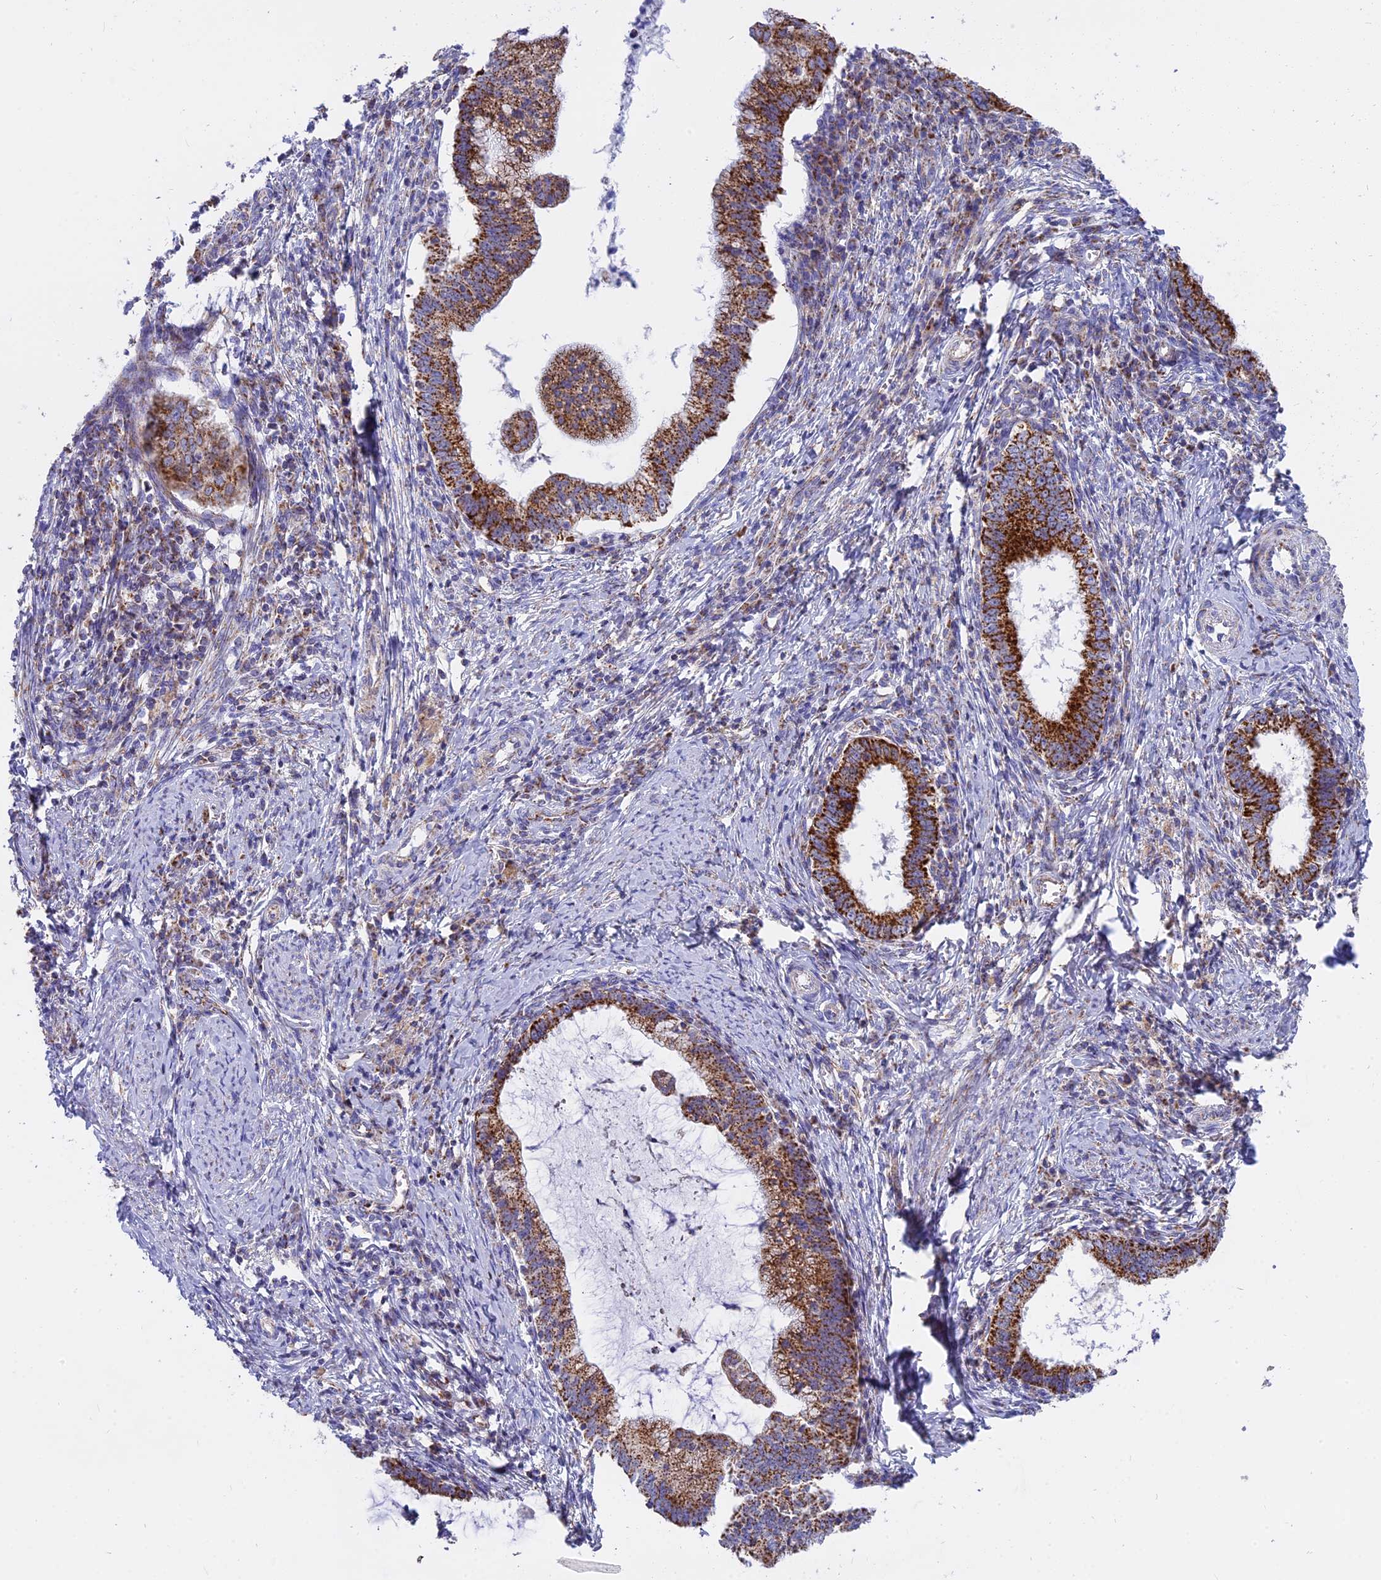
{"staining": {"intensity": "strong", "quantity": ">75%", "location": "cytoplasmic/membranous"}, "tissue": "cervical cancer", "cell_type": "Tumor cells", "image_type": "cancer", "snomed": [{"axis": "morphology", "description": "Adenocarcinoma, NOS"}, {"axis": "topography", "description": "Cervix"}], "caption": "Cervical cancer (adenocarcinoma) tissue shows strong cytoplasmic/membranous staining in about >75% of tumor cells, visualized by immunohistochemistry. (IHC, brightfield microscopy, high magnification).", "gene": "MRPS34", "patient": {"sex": "female", "age": 36}}